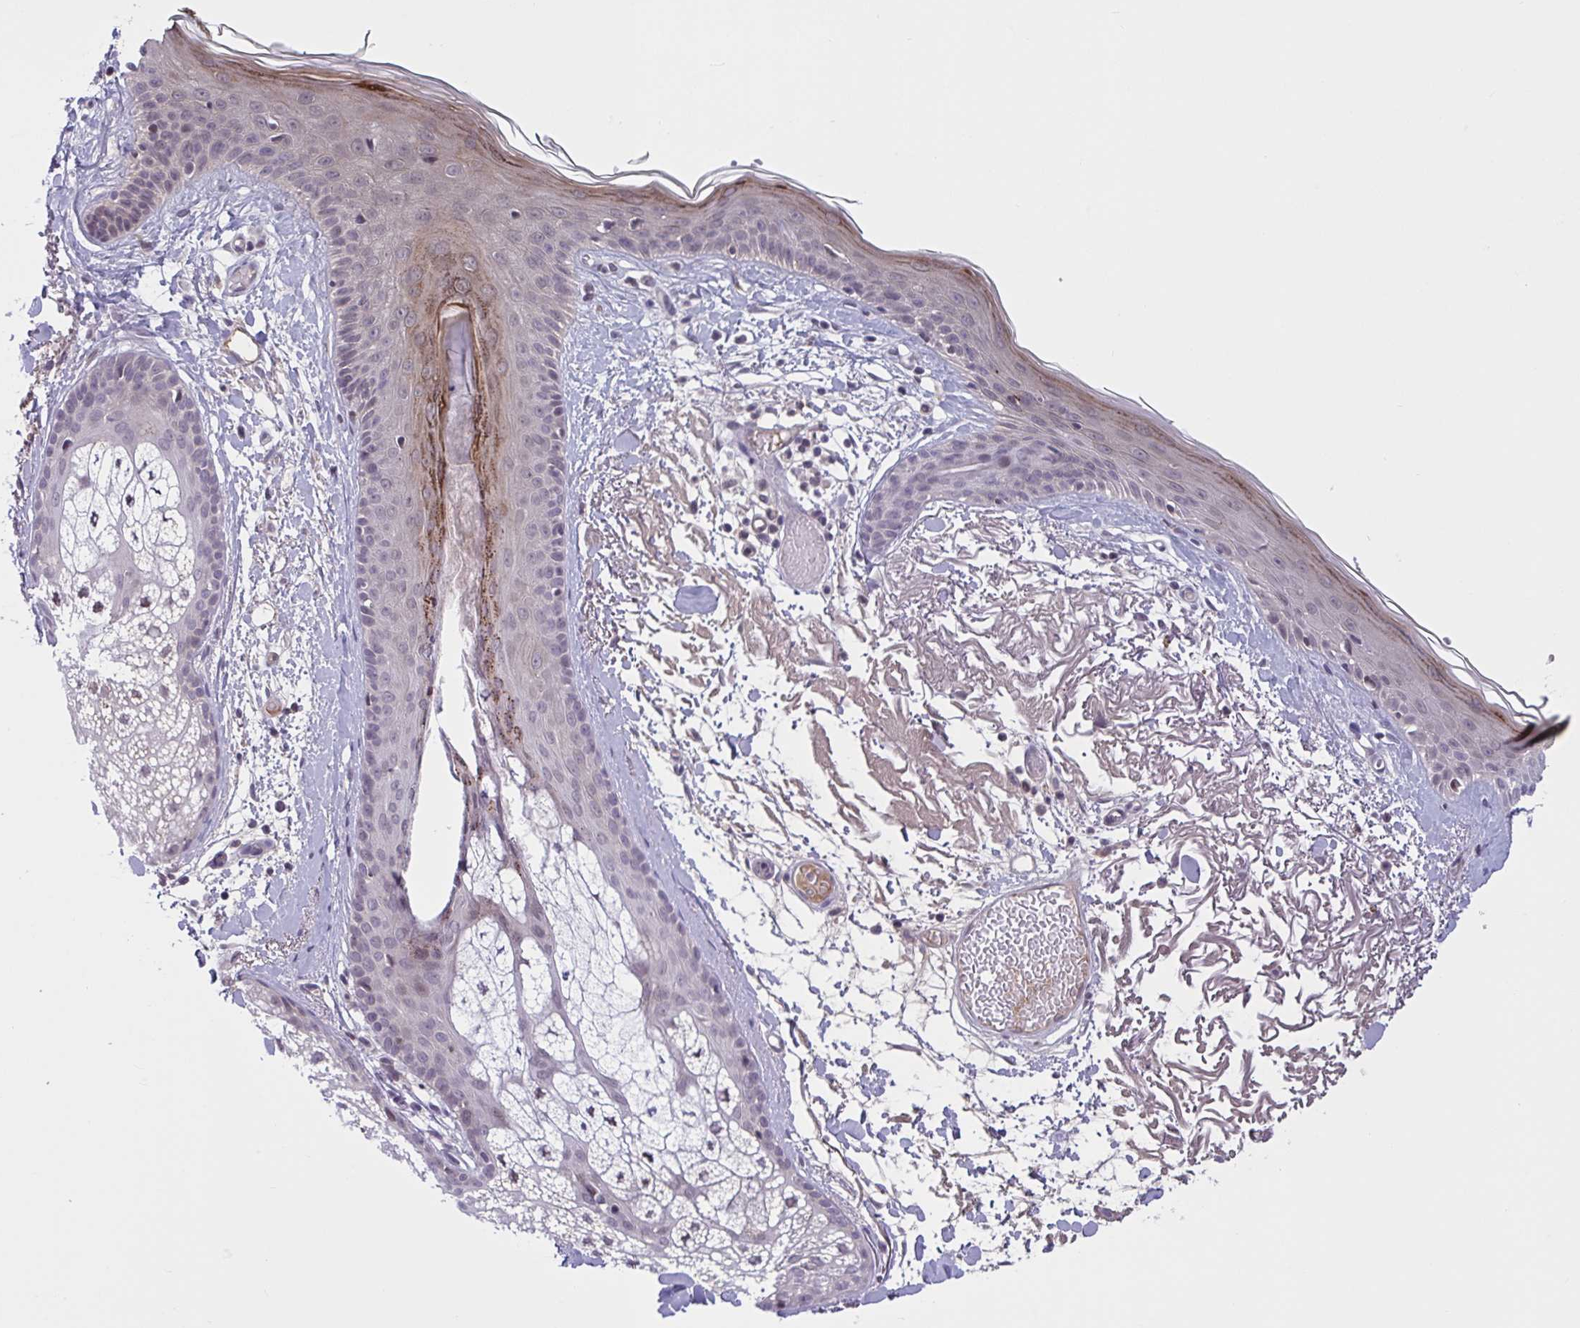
{"staining": {"intensity": "negative", "quantity": "none", "location": "none"}, "tissue": "skin", "cell_type": "Fibroblasts", "image_type": "normal", "snomed": [{"axis": "morphology", "description": "Normal tissue, NOS"}, {"axis": "topography", "description": "Skin"}], "caption": "An immunohistochemistry (IHC) micrograph of benign skin is shown. There is no staining in fibroblasts of skin. The staining is performed using DAB brown chromogen with nuclei counter-stained in using hematoxylin.", "gene": "TTC7B", "patient": {"sex": "male", "age": 79}}